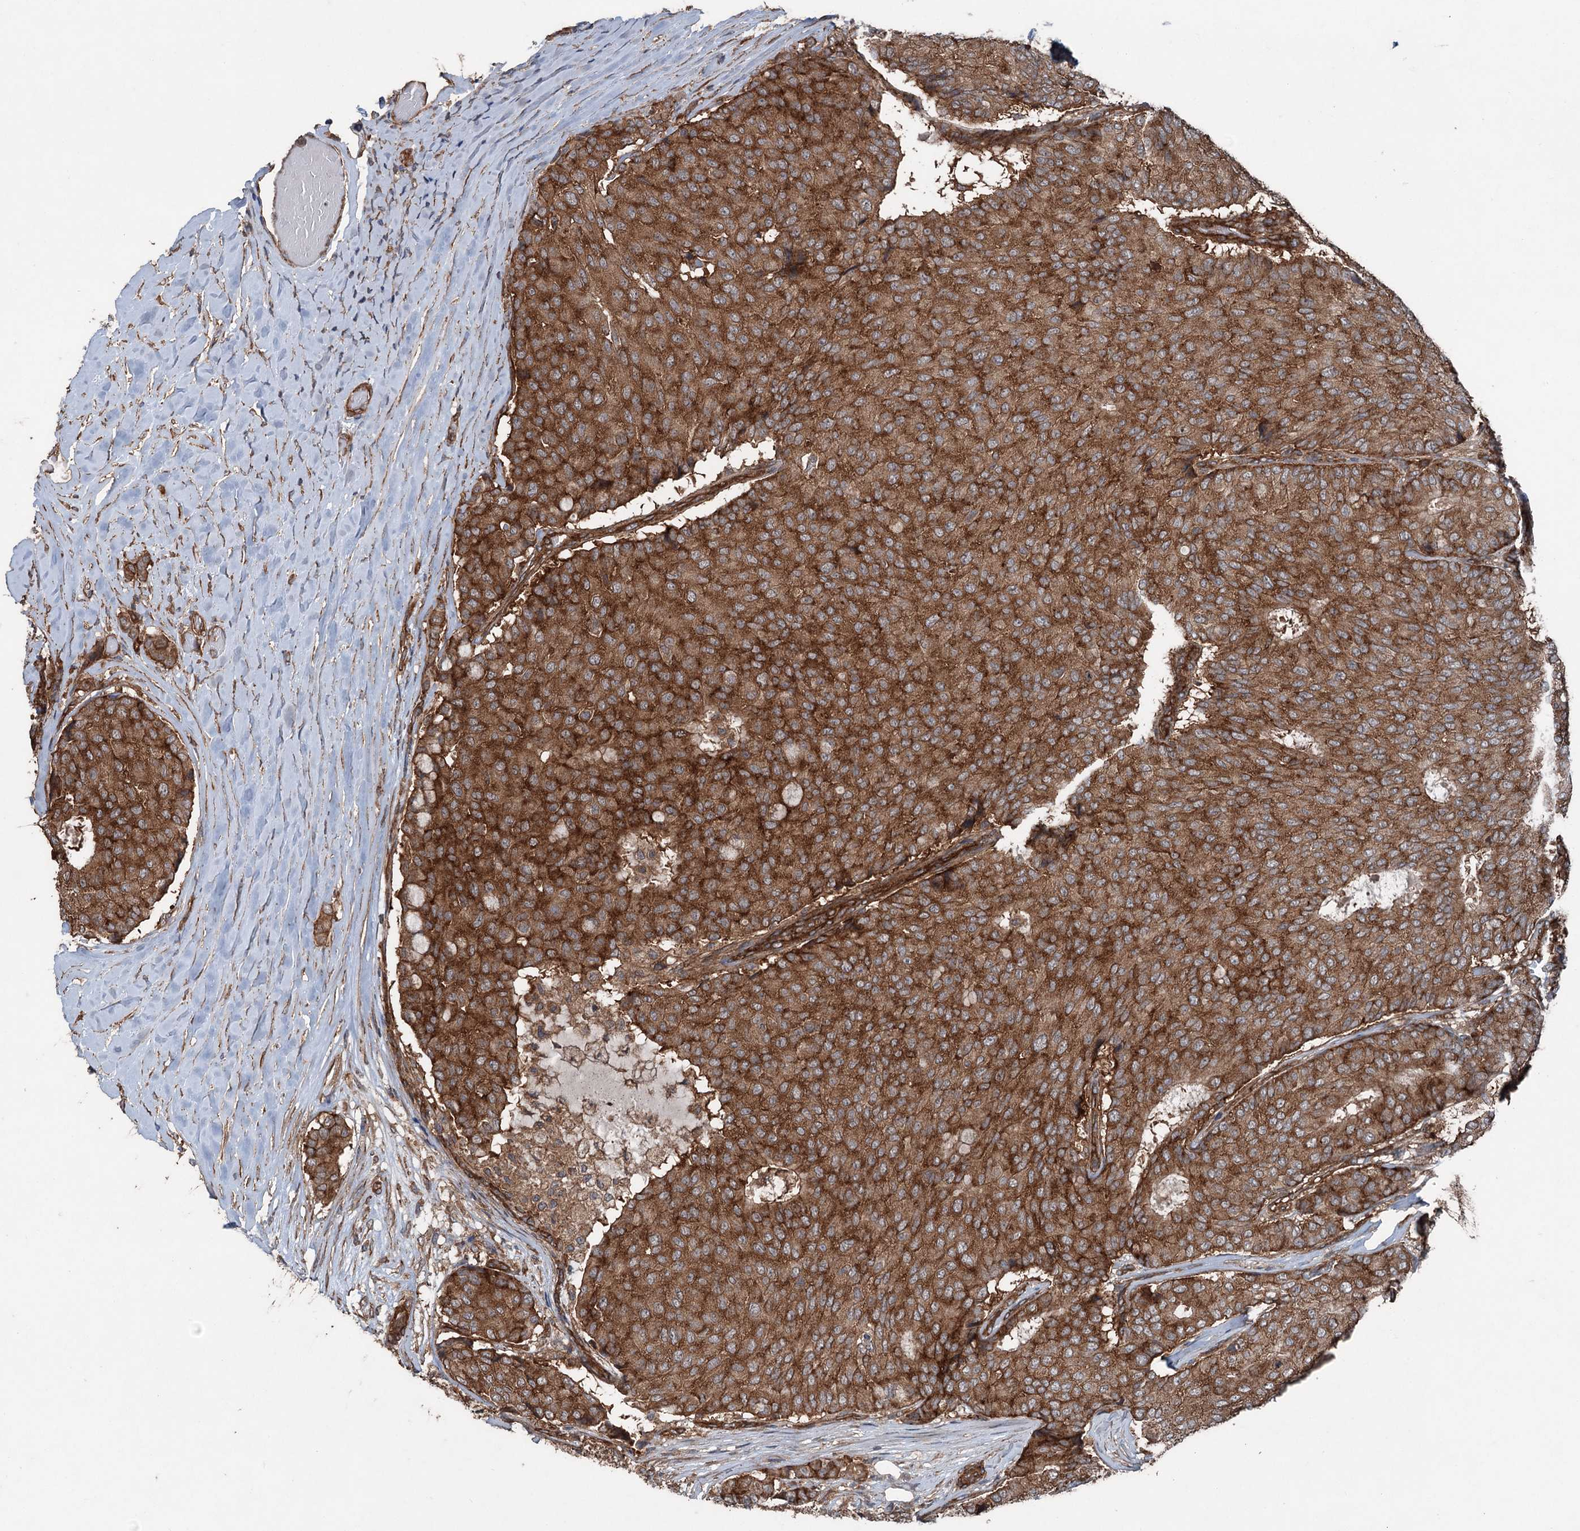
{"staining": {"intensity": "moderate", "quantity": ">75%", "location": "cytoplasmic/membranous"}, "tissue": "breast cancer", "cell_type": "Tumor cells", "image_type": "cancer", "snomed": [{"axis": "morphology", "description": "Duct carcinoma"}, {"axis": "topography", "description": "Breast"}], "caption": "Tumor cells display medium levels of moderate cytoplasmic/membranous positivity in approximately >75% of cells in human breast cancer (infiltrating ductal carcinoma).", "gene": "RNF214", "patient": {"sex": "female", "age": 75}}